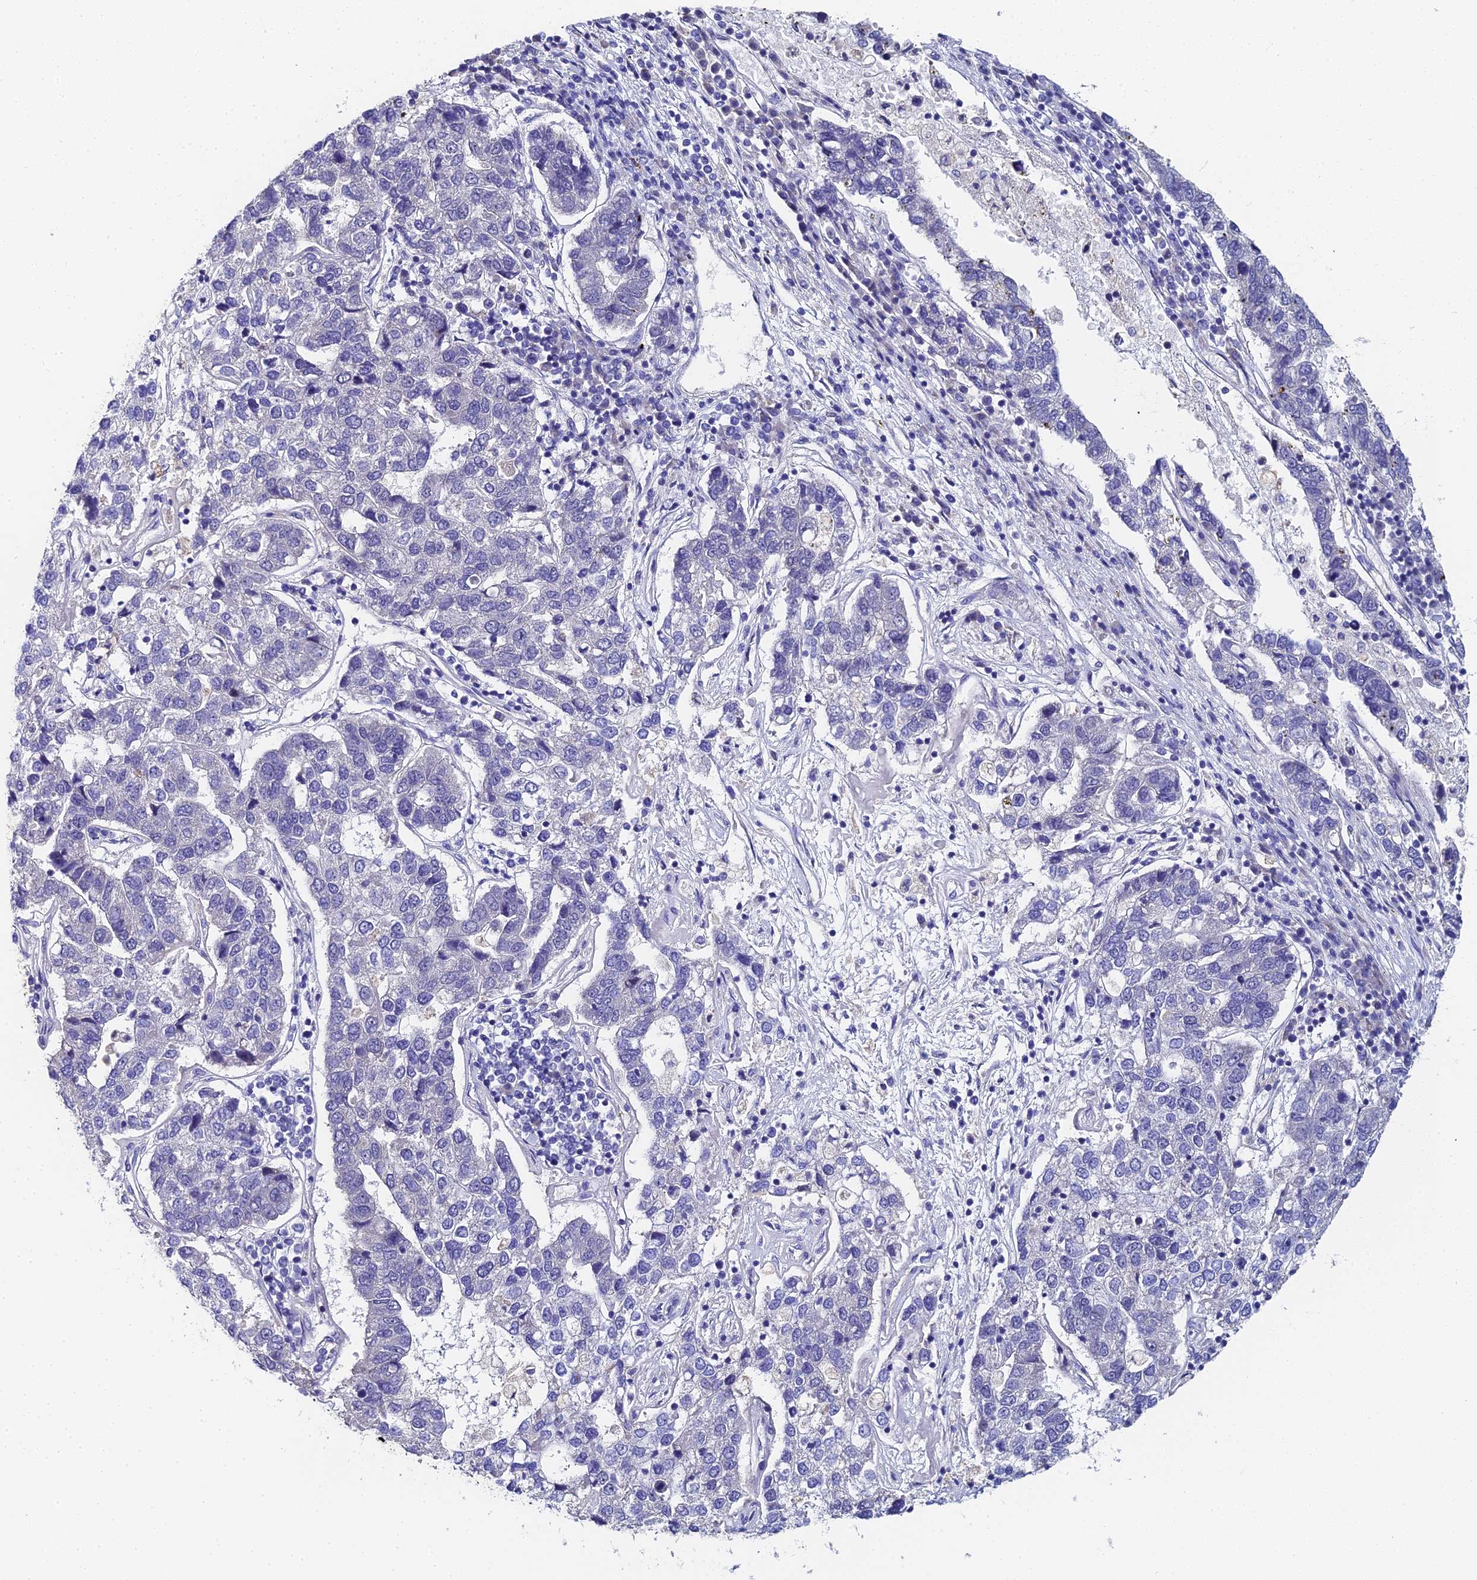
{"staining": {"intensity": "negative", "quantity": "none", "location": "none"}, "tissue": "pancreatic cancer", "cell_type": "Tumor cells", "image_type": "cancer", "snomed": [{"axis": "morphology", "description": "Adenocarcinoma, NOS"}, {"axis": "topography", "description": "Pancreas"}], "caption": "Immunohistochemical staining of human pancreatic cancer reveals no significant expression in tumor cells.", "gene": "ENSG00000268674", "patient": {"sex": "female", "age": 61}}